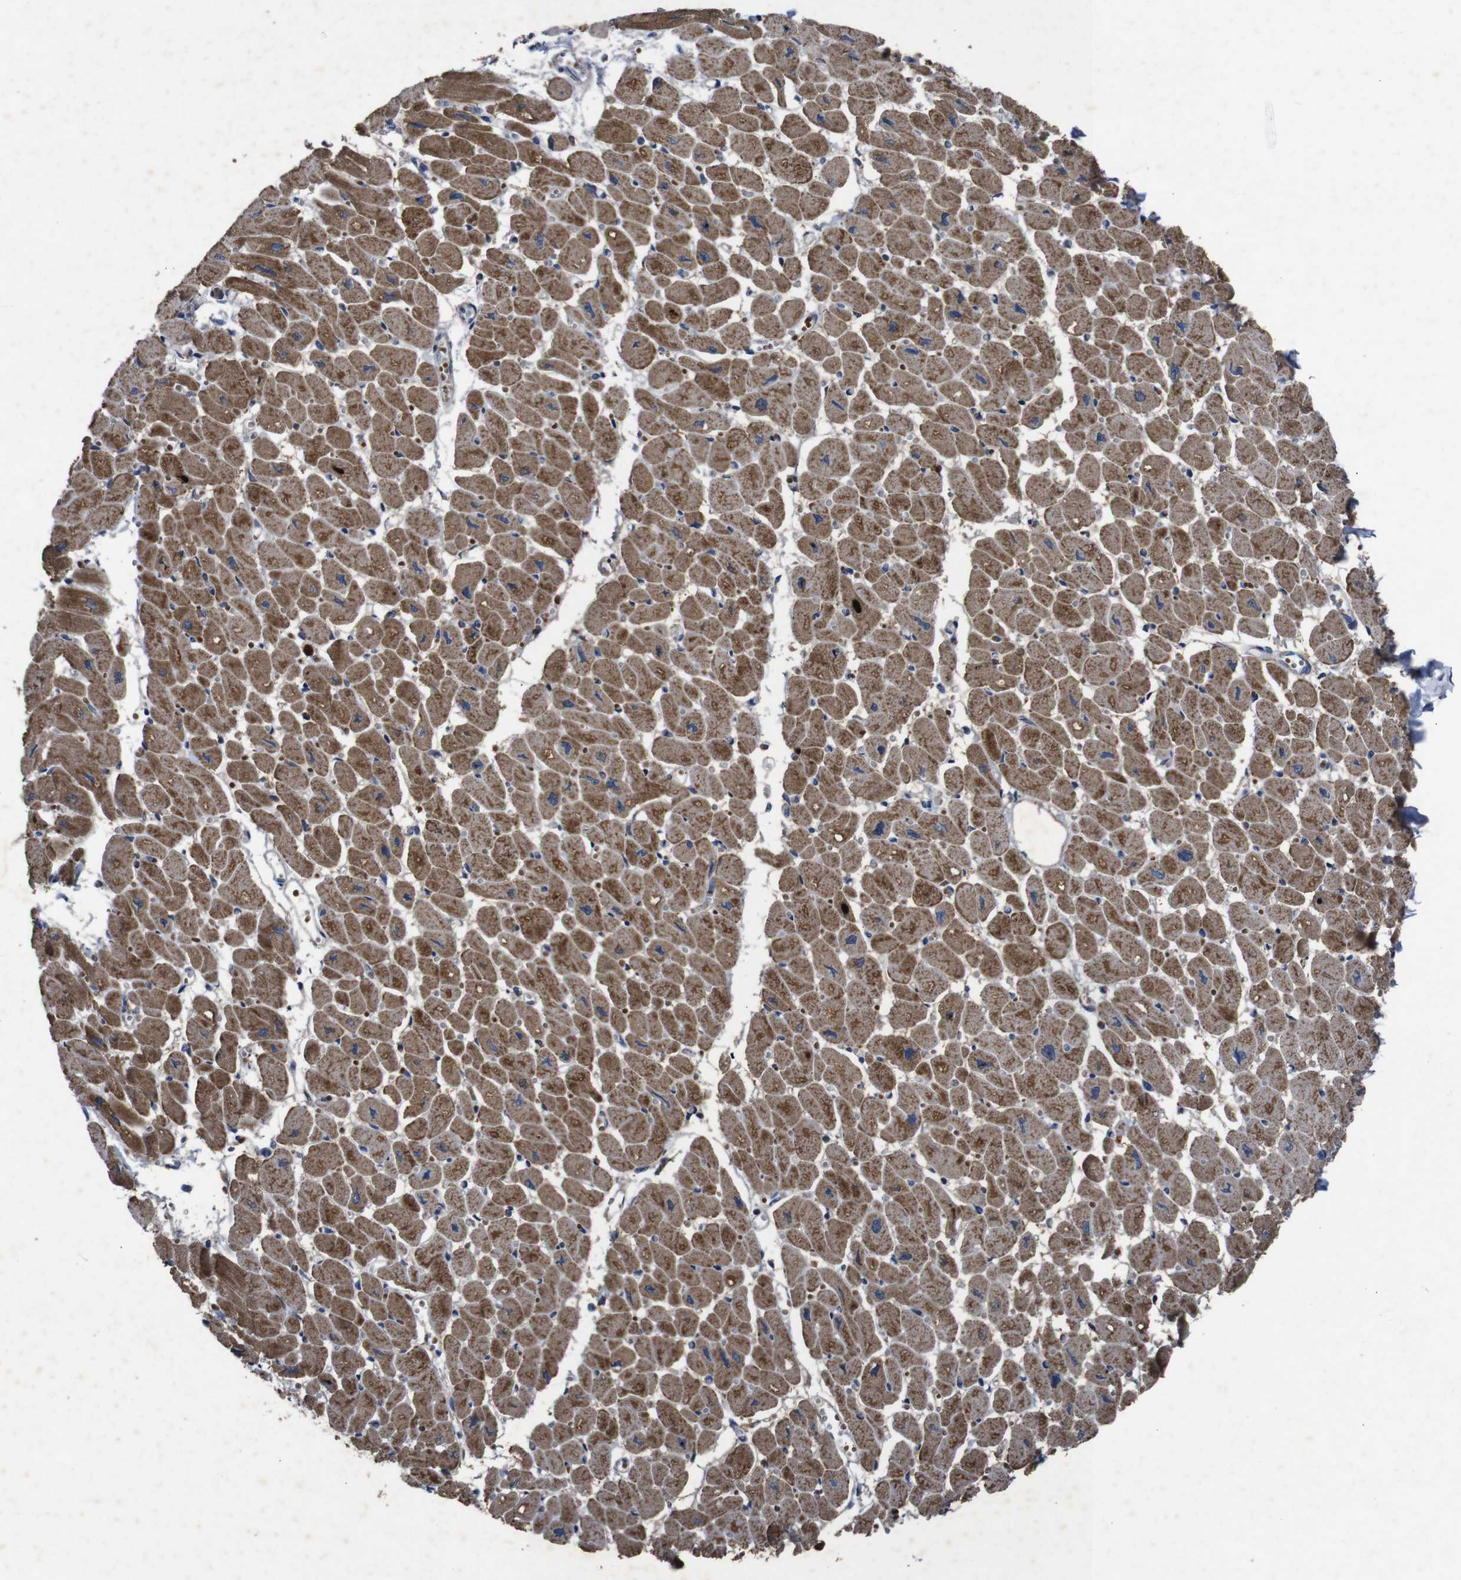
{"staining": {"intensity": "moderate", "quantity": ">75%", "location": "cytoplasmic/membranous"}, "tissue": "heart muscle", "cell_type": "Cardiomyocytes", "image_type": "normal", "snomed": [{"axis": "morphology", "description": "Normal tissue, NOS"}, {"axis": "topography", "description": "Heart"}], "caption": "Immunohistochemistry (DAB (3,3'-diaminobenzidine)) staining of normal heart muscle displays moderate cytoplasmic/membranous protein positivity in approximately >75% of cardiomyocytes. The protein of interest is stained brown, and the nuclei are stained in blue (DAB (3,3'-diaminobenzidine) IHC with brightfield microscopy, high magnification).", "gene": "CHST10", "patient": {"sex": "female", "age": 54}}